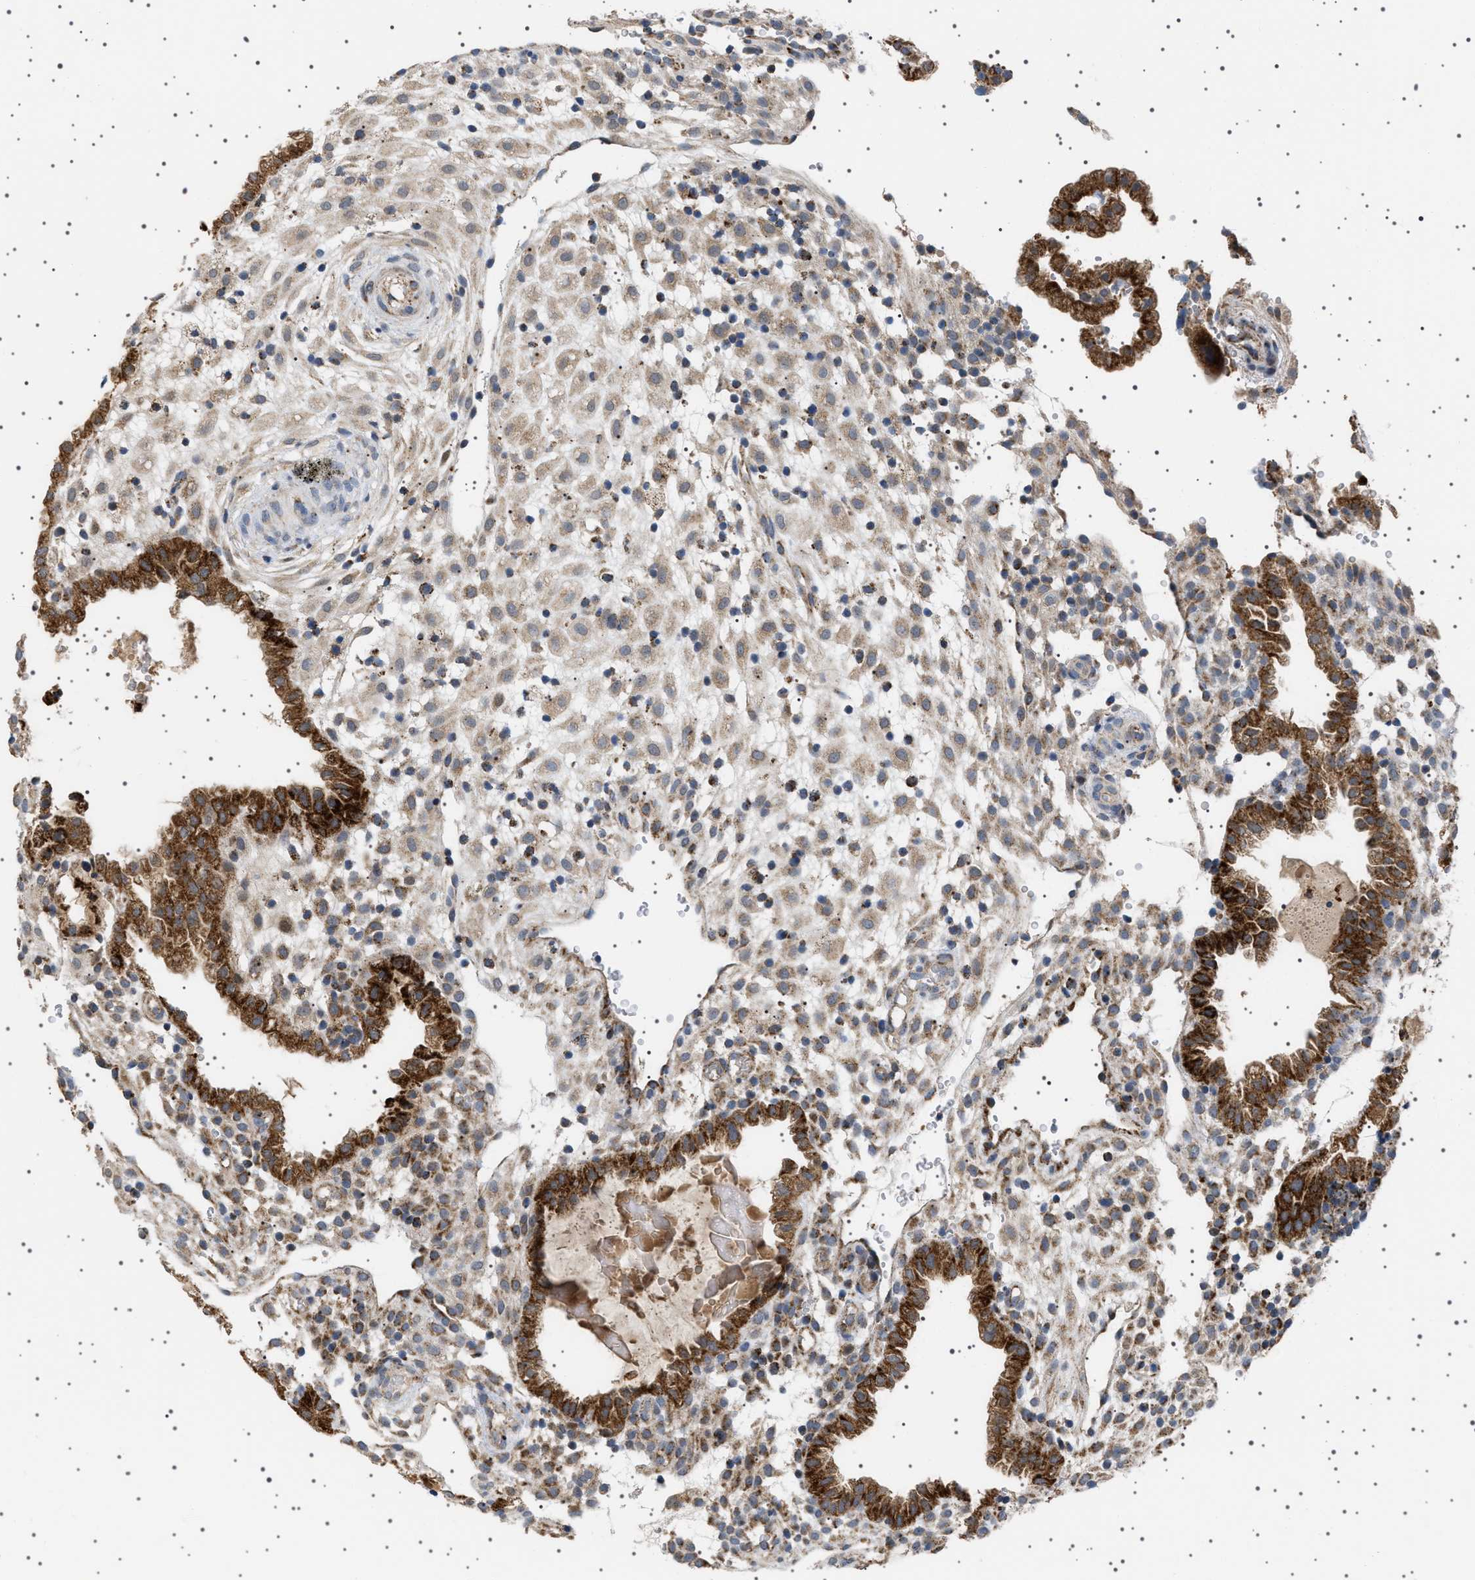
{"staining": {"intensity": "weak", "quantity": ">75%", "location": "cytoplasmic/membranous"}, "tissue": "placenta", "cell_type": "Decidual cells", "image_type": "normal", "snomed": [{"axis": "morphology", "description": "Normal tissue, NOS"}, {"axis": "topography", "description": "Placenta"}], "caption": "Immunohistochemical staining of normal placenta demonstrates weak cytoplasmic/membranous protein expression in approximately >75% of decidual cells. (brown staining indicates protein expression, while blue staining denotes nuclei).", "gene": "UBXN8", "patient": {"sex": "female", "age": 18}}